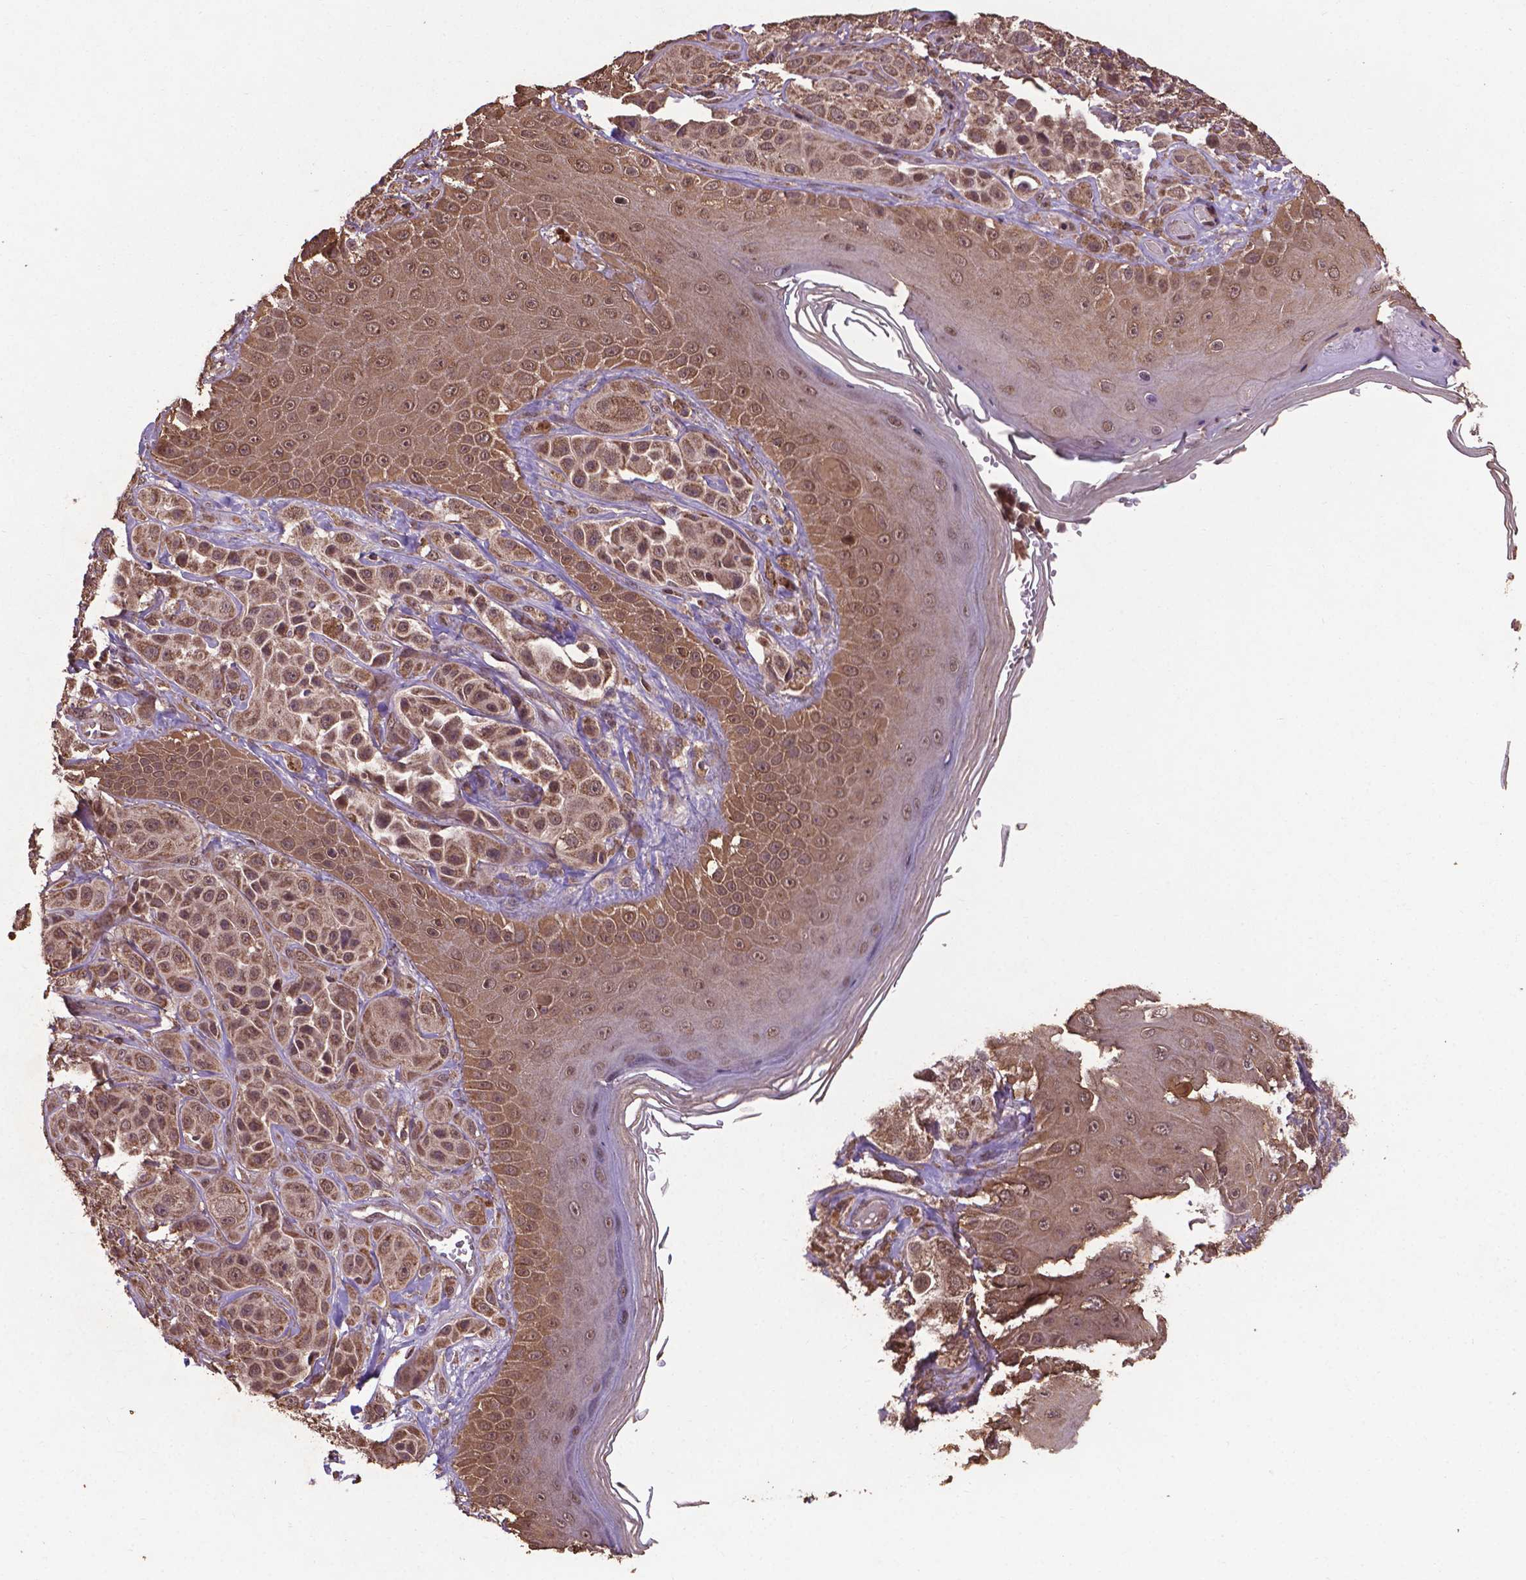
{"staining": {"intensity": "moderate", "quantity": ">75%", "location": "cytoplasmic/membranous,nuclear"}, "tissue": "melanoma", "cell_type": "Tumor cells", "image_type": "cancer", "snomed": [{"axis": "morphology", "description": "Malignant melanoma, NOS"}, {"axis": "topography", "description": "Skin"}], "caption": "Tumor cells reveal moderate cytoplasmic/membranous and nuclear expression in approximately >75% of cells in melanoma. Ihc stains the protein of interest in brown and the nuclei are stained blue.", "gene": "DCAF1", "patient": {"sex": "male", "age": 67}}